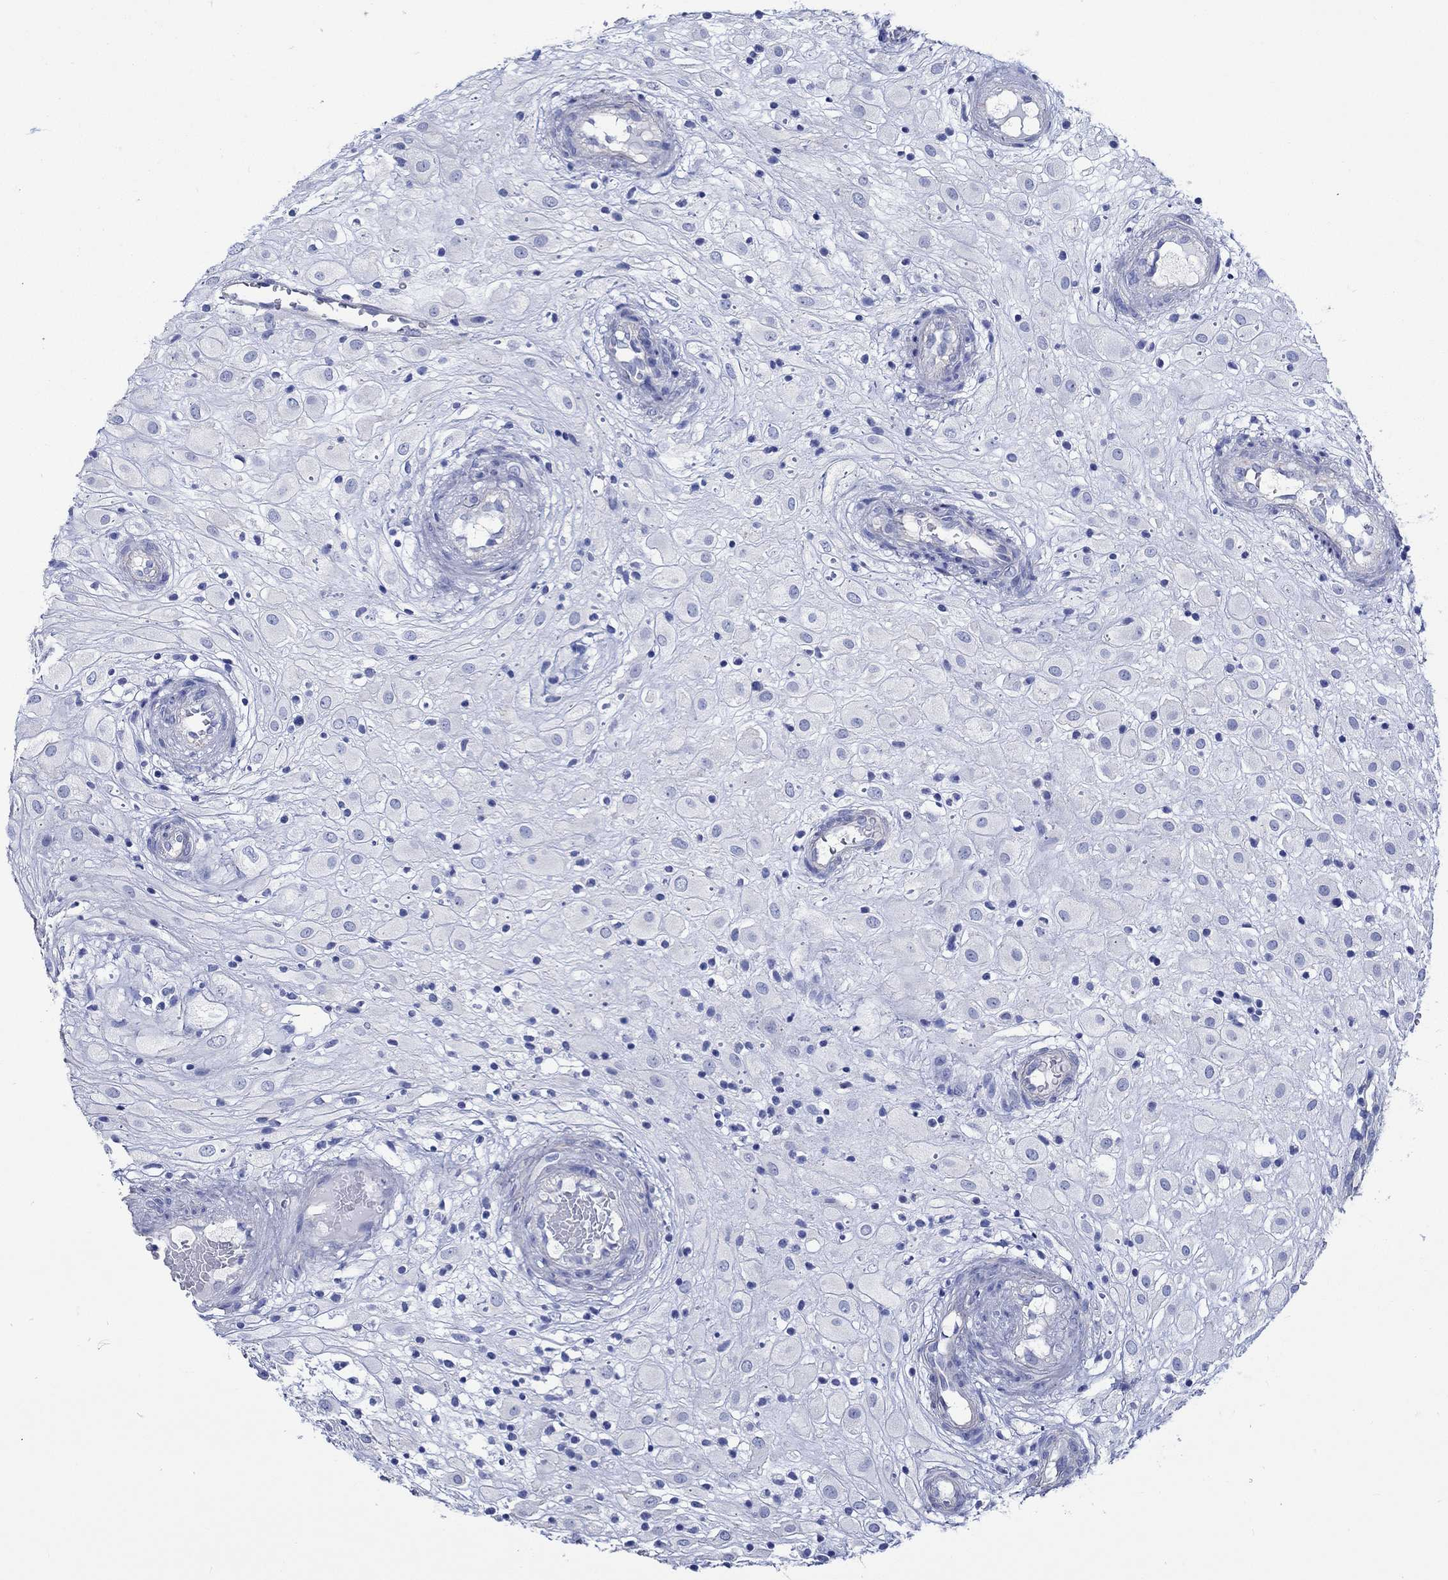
{"staining": {"intensity": "negative", "quantity": "none", "location": "none"}, "tissue": "placenta", "cell_type": "Decidual cells", "image_type": "normal", "snomed": [{"axis": "morphology", "description": "Normal tissue, NOS"}, {"axis": "topography", "description": "Placenta"}], "caption": "Decidual cells show no significant protein staining in unremarkable placenta. (IHC, brightfield microscopy, high magnification).", "gene": "CPLX1", "patient": {"sex": "female", "age": 24}}